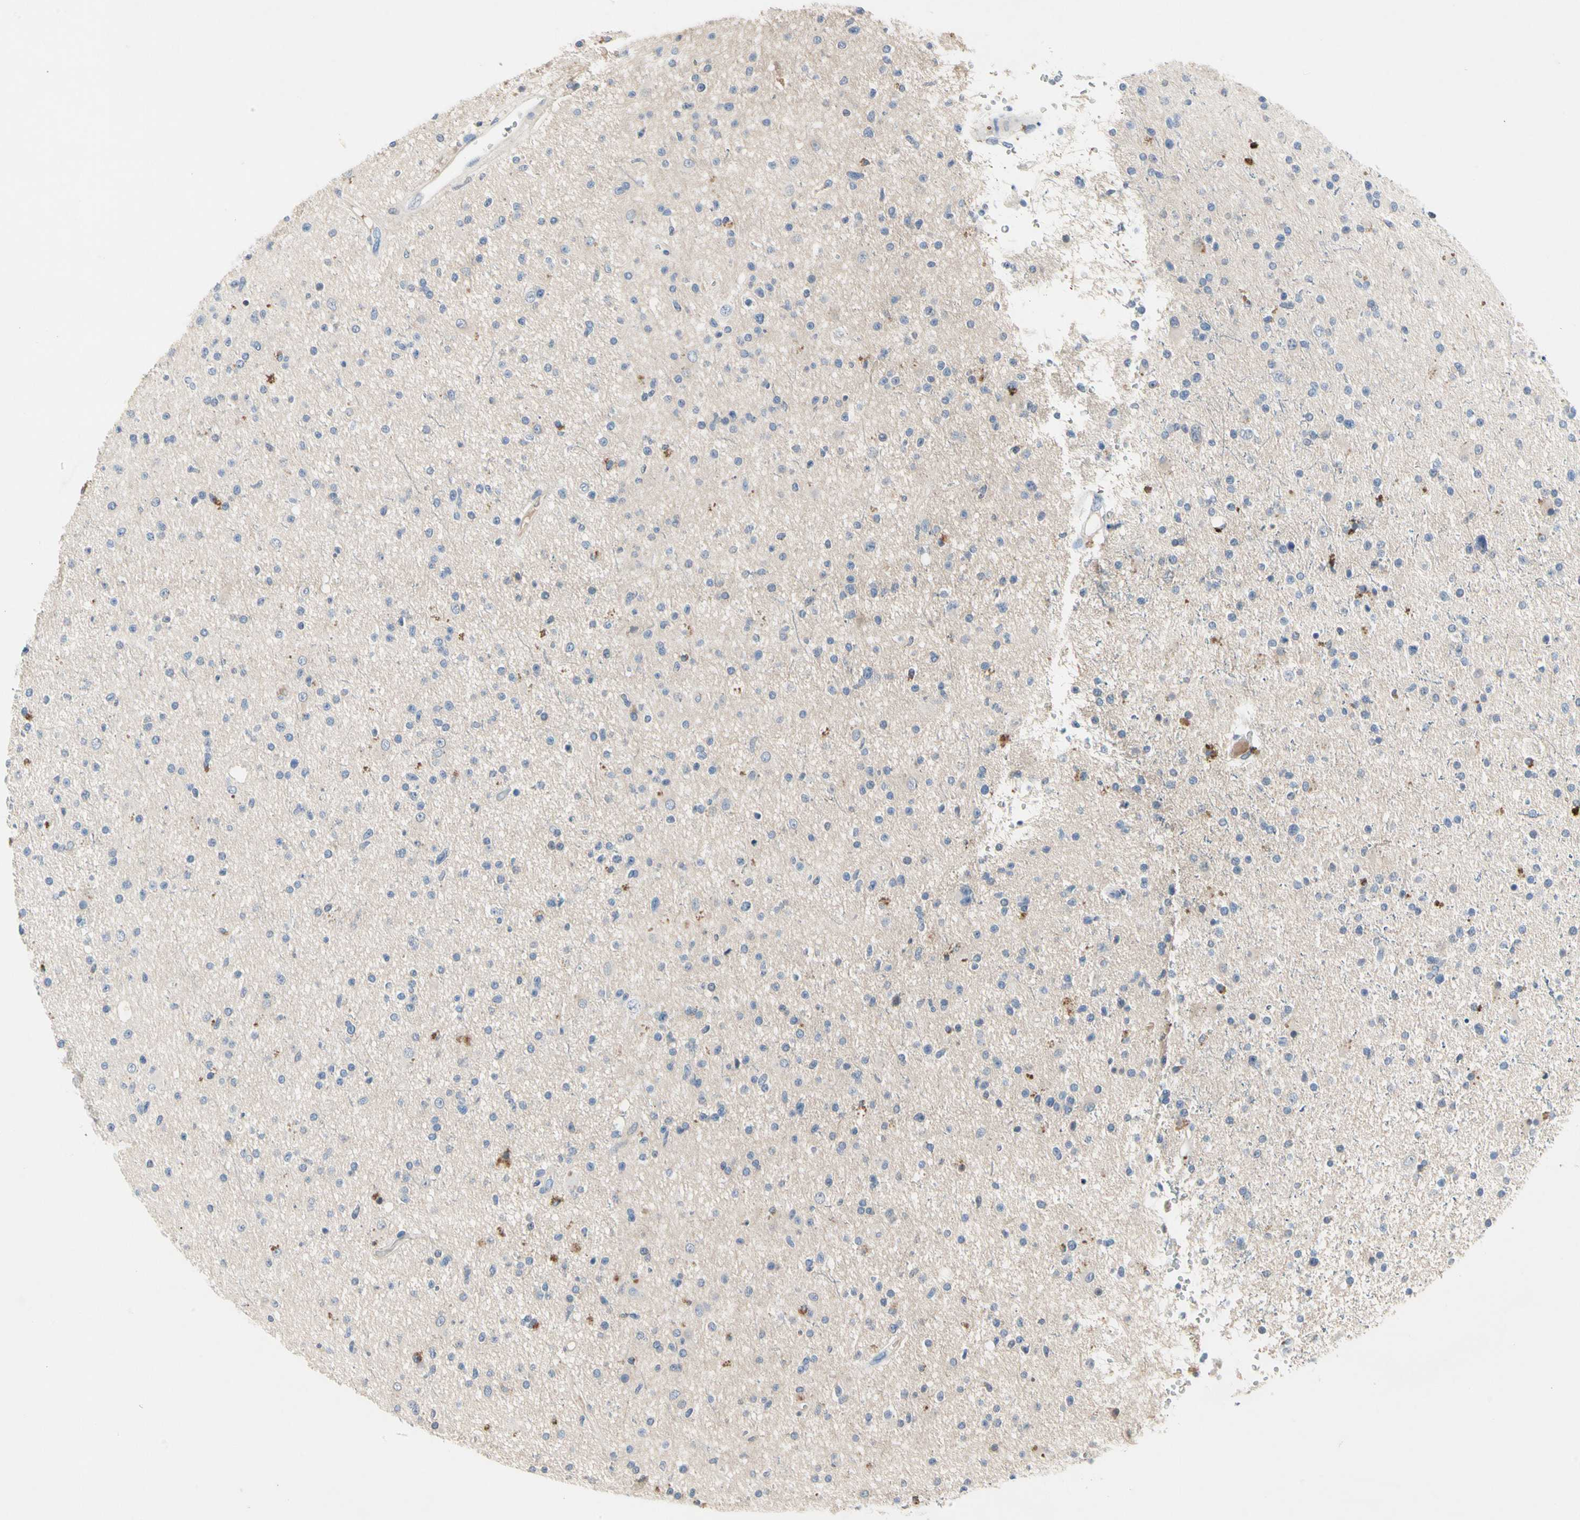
{"staining": {"intensity": "negative", "quantity": "none", "location": "none"}, "tissue": "glioma", "cell_type": "Tumor cells", "image_type": "cancer", "snomed": [{"axis": "morphology", "description": "Glioma, malignant, High grade"}, {"axis": "topography", "description": "Brain"}], "caption": "Malignant high-grade glioma stained for a protein using immunohistochemistry reveals no expression tumor cells.", "gene": "ECRG4", "patient": {"sex": "male", "age": 33}}